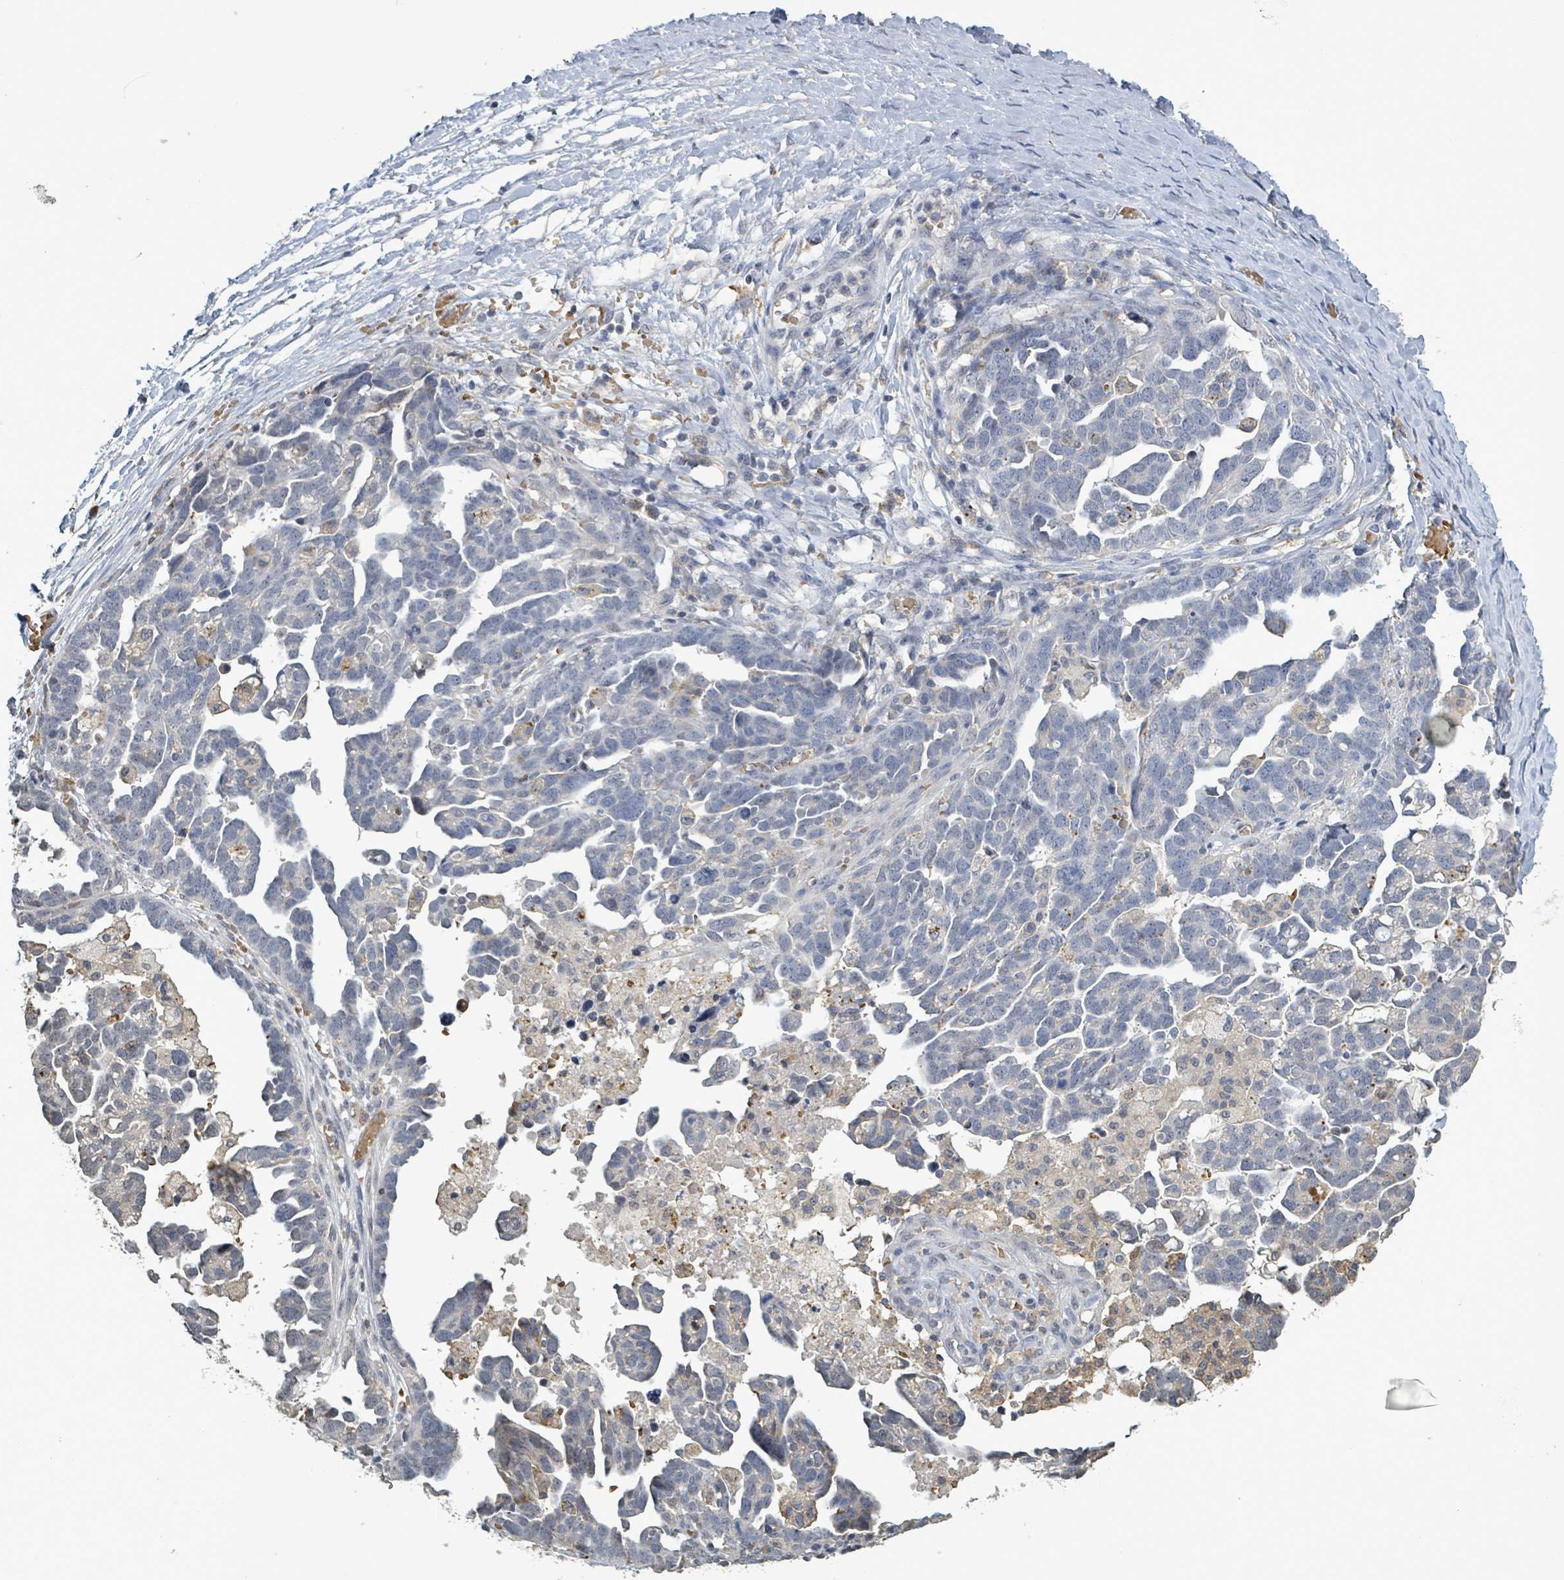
{"staining": {"intensity": "negative", "quantity": "none", "location": "none"}, "tissue": "ovarian cancer", "cell_type": "Tumor cells", "image_type": "cancer", "snomed": [{"axis": "morphology", "description": "Cystadenocarcinoma, serous, NOS"}, {"axis": "topography", "description": "Ovary"}], "caption": "This photomicrograph is of serous cystadenocarcinoma (ovarian) stained with IHC to label a protein in brown with the nuclei are counter-stained blue. There is no expression in tumor cells.", "gene": "SEBOX", "patient": {"sex": "female", "age": 54}}